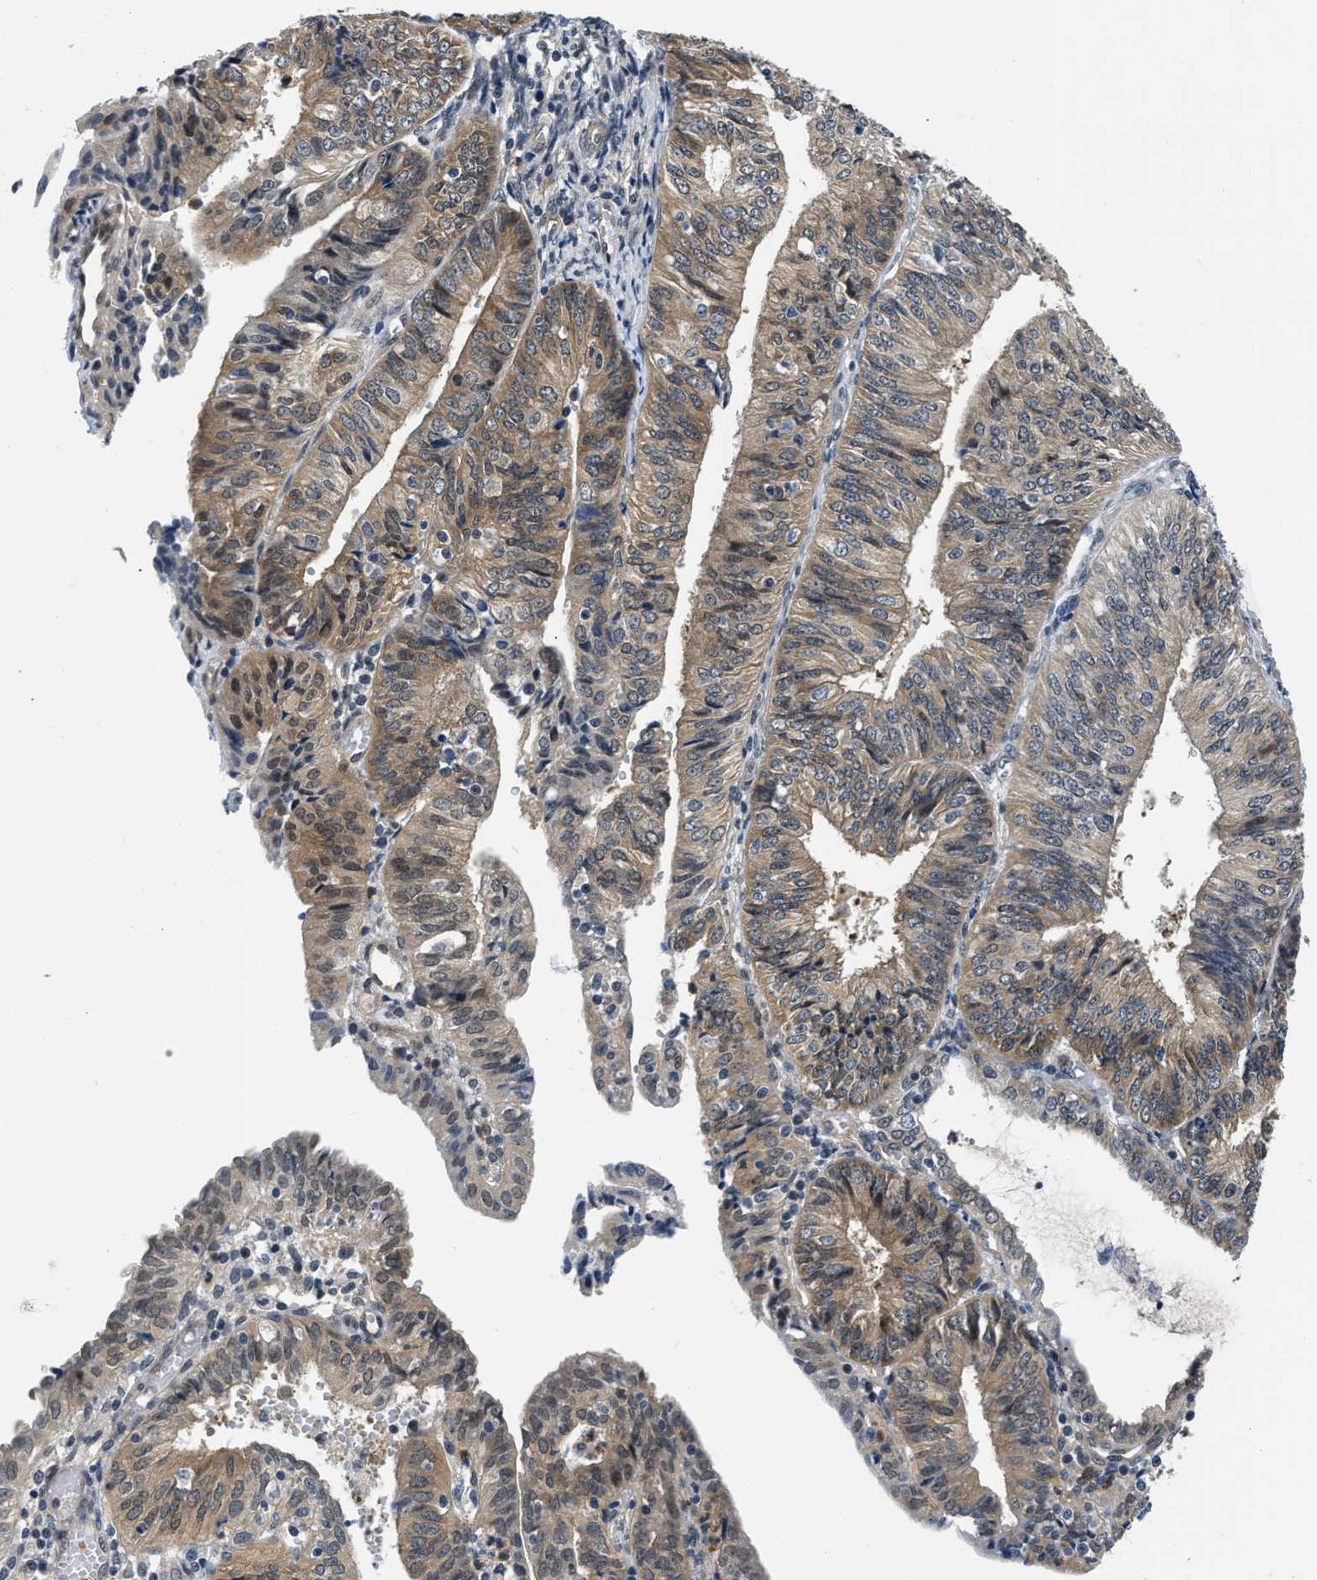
{"staining": {"intensity": "moderate", "quantity": "25%-75%", "location": "cytoplasmic/membranous"}, "tissue": "endometrial cancer", "cell_type": "Tumor cells", "image_type": "cancer", "snomed": [{"axis": "morphology", "description": "Adenocarcinoma, NOS"}, {"axis": "topography", "description": "Endometrium"}], "caption": "Immunohistochemistry staining of endometrial adenocarcinoma, which displays medium levels of moderate cytoplasmic/membranous positivity in about 25%-75% of tumor cells indicating moderate cytoplasmic/membranous protein staining. The staining was performed using DAB (3,3'-diaminobenzidine) (brown) for protein detection and nuclei were counterstained in hematoxylin (blue).", "gene": "SMAD4", "patient": {"sex": "female", "age": 58}}